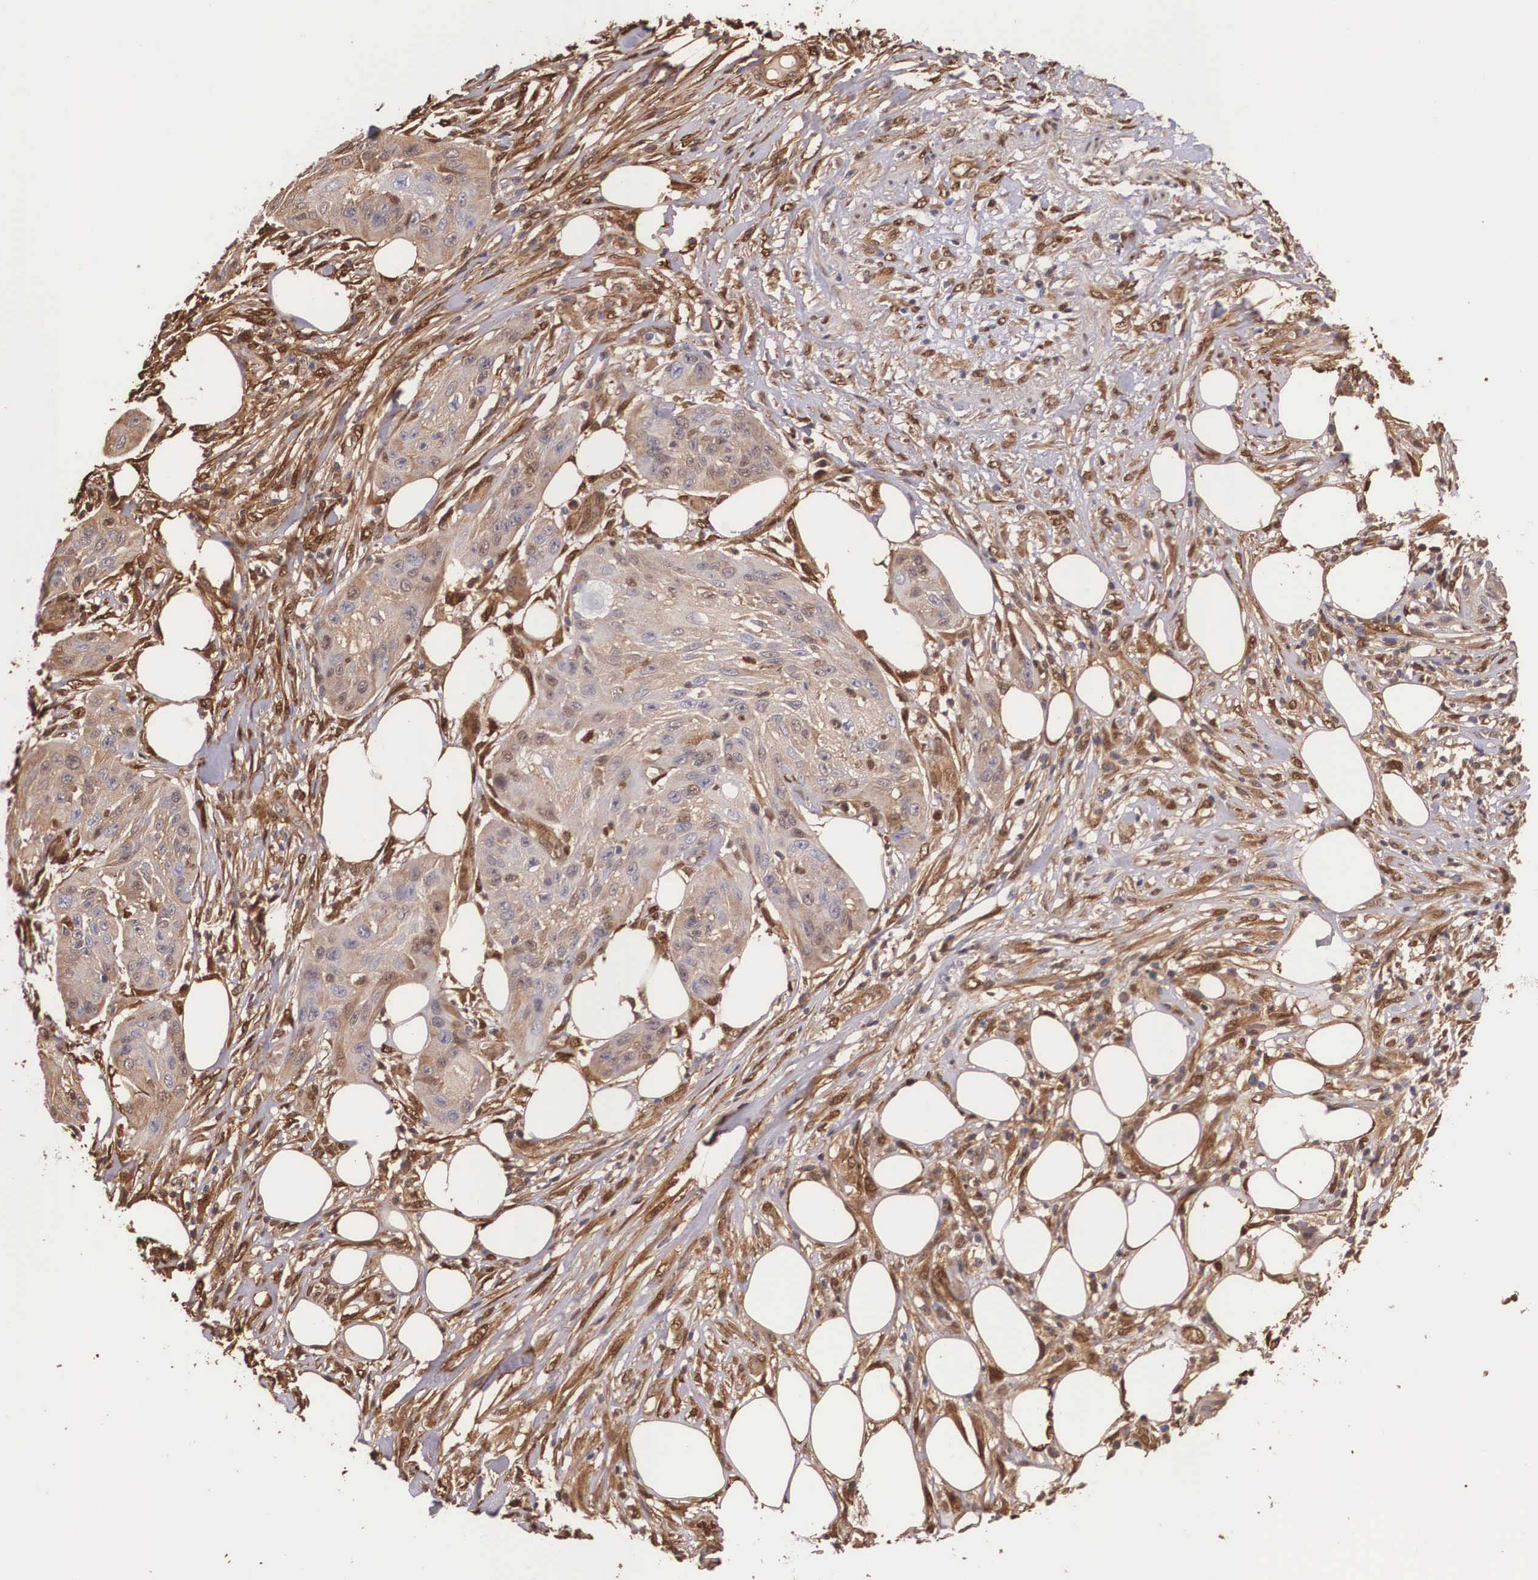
{"staining": {"intensity": "weak", "quantity": "<25%", "location": "cytoplasmic/membranous,nuclear"}, "tissue": "skin cancer", "cell_type": "Tumor cells", "image_type": "cancer", "snomed": [{"axis": "morphology", "description": "Squamous cell carcinoma, NOS"}, {"axis": "topography", "description": "Skin"}], "caption": "Immunohistochemistry (IHC) micrograph of squamous cell carcinoma (skin) stained for a protein (brown), which demonstrates no staining in tumor cells.", "gene": "LGALS1", "patient": {"sex": "female", "age": 88}}